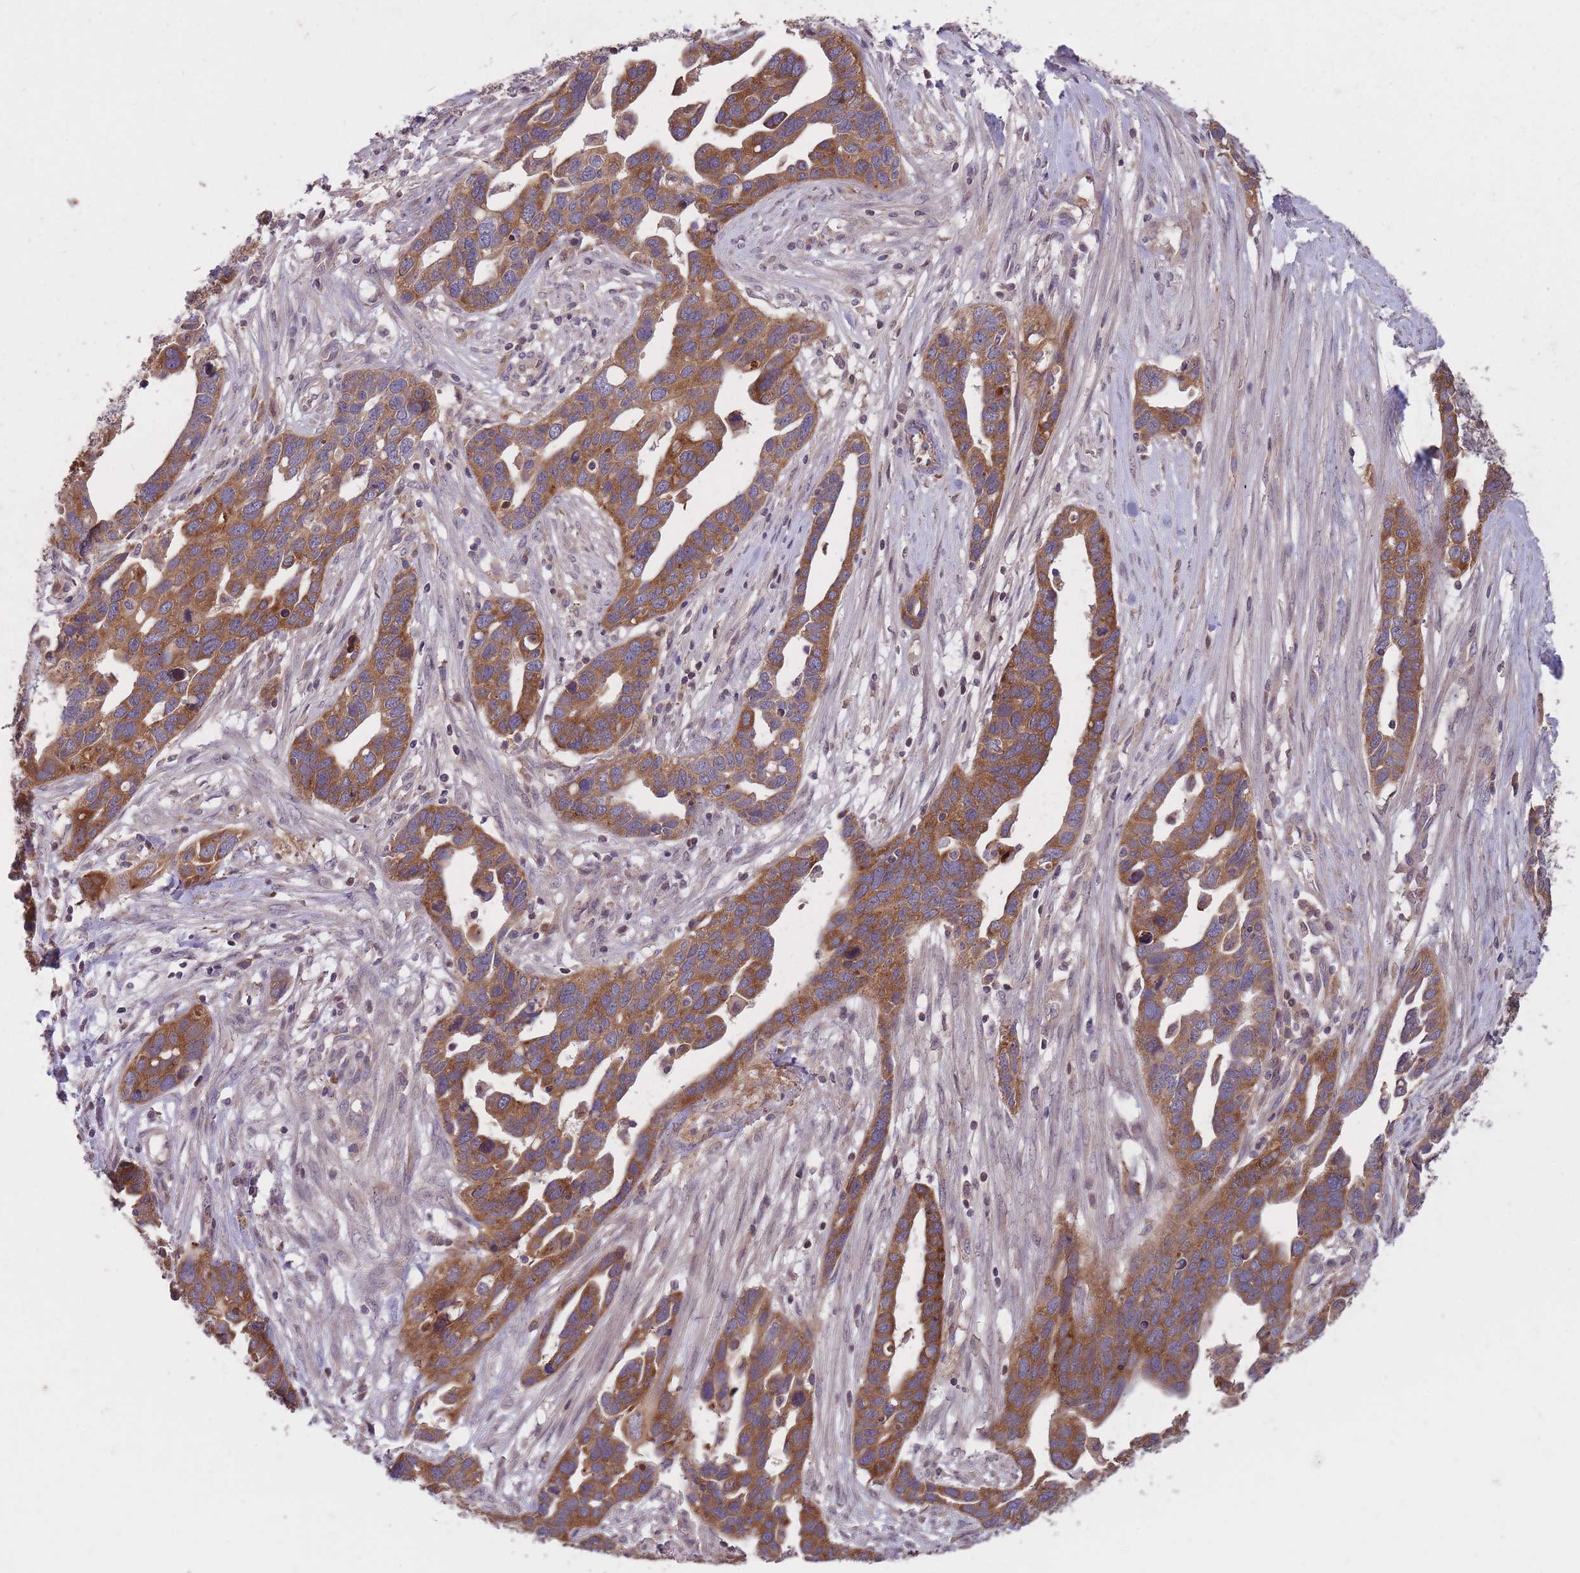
{"staining": {"intensity": "strong", "quantity": ">75%", "location": "cytoplasmic/membranous"}, "tissue": "ovarian cancer", "cell_type": "Tumor cells", "image_type": "cancer", "snomed": [{"axis": "morphology", "description": "Cystadenocarcinoma, serous, NOS"}, {"axis": "topography", "description": "Ovary"}], "caption": "IHC histopathology image of human ovarian cancer (serous cystadenocarcinoma) stained for a protein (brown), which demonstrates high levels of strong cytoplasmic/membranous expression in about >75% of tumor cells.", "gene": "IGF2BP2", "patient": {"sex": "female", "age": 54}}